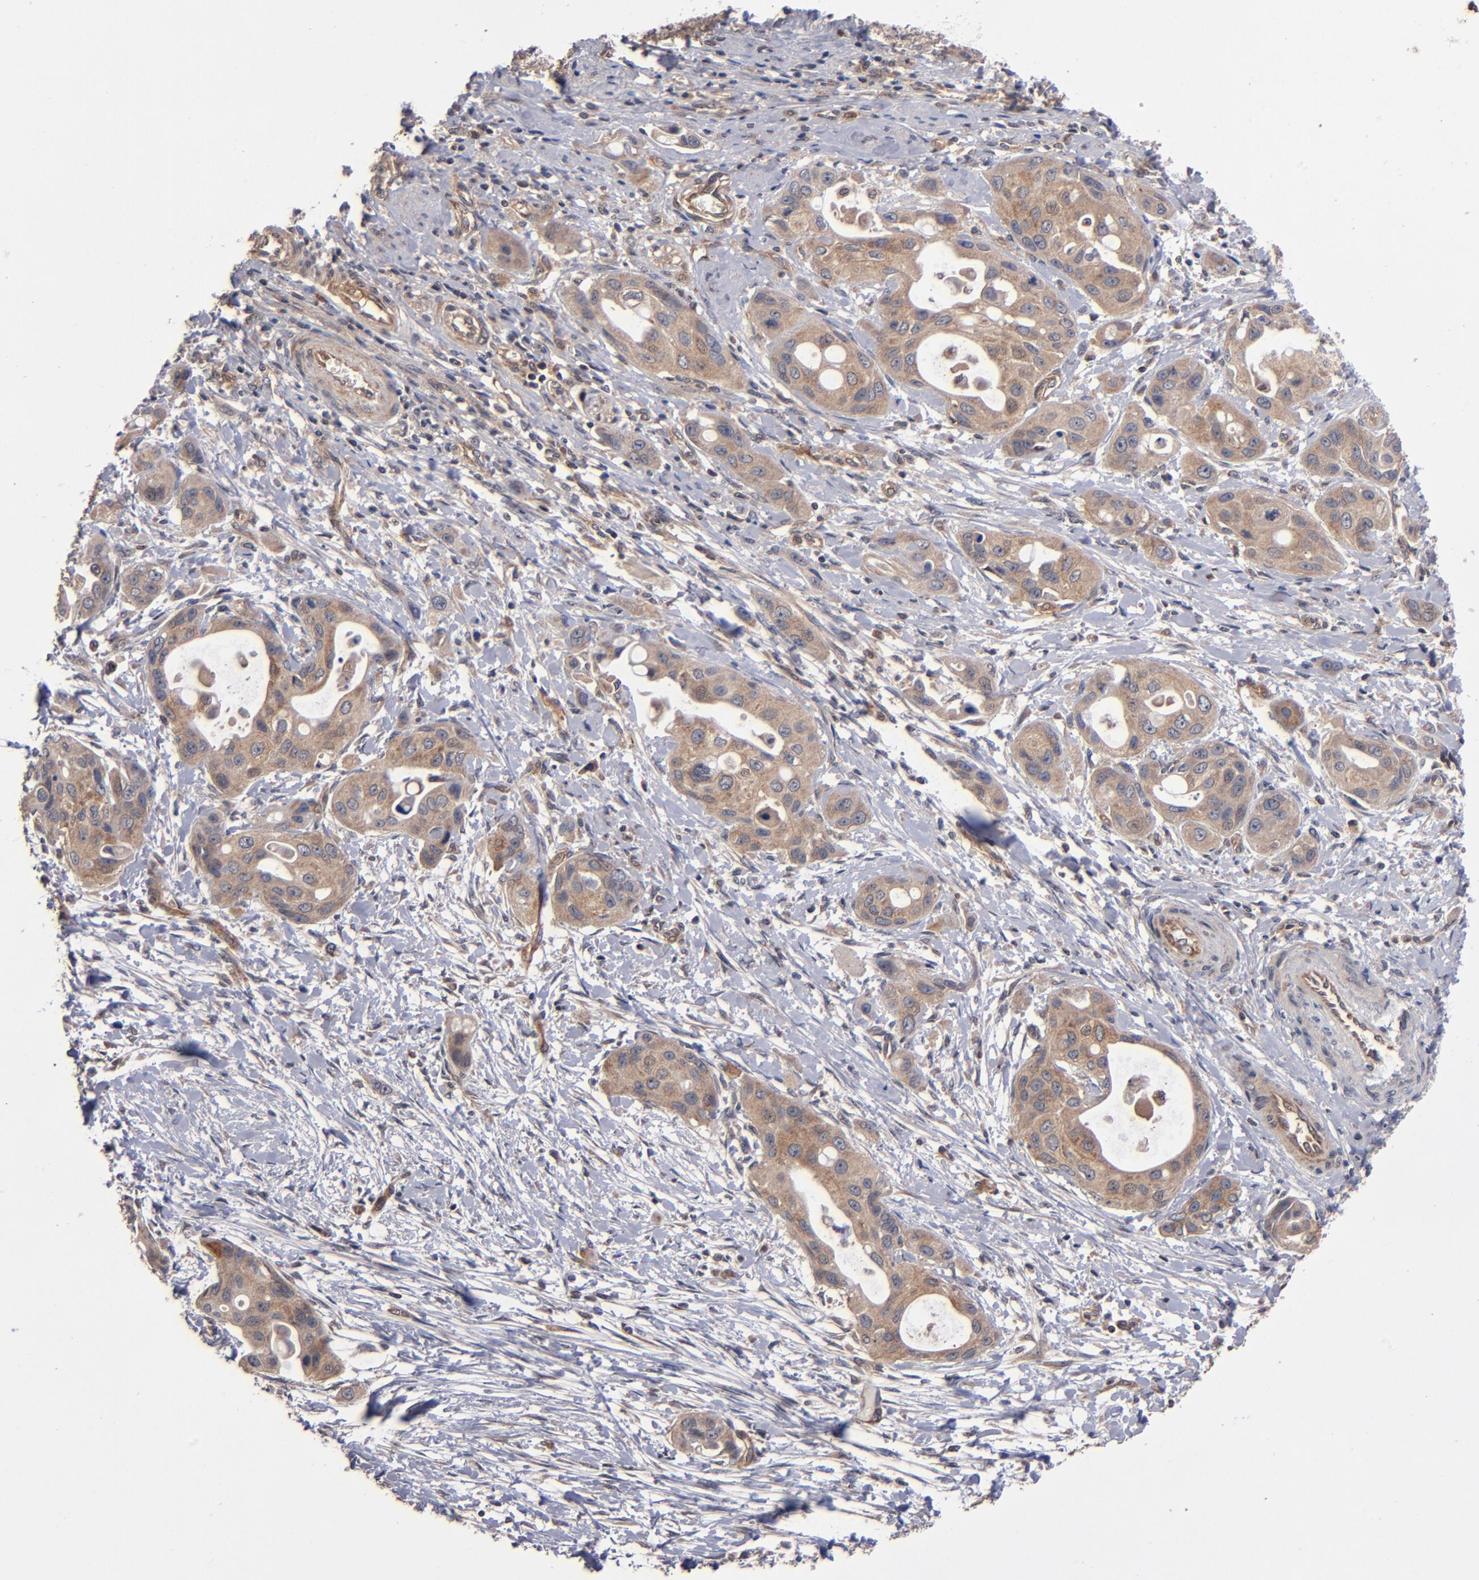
{"staining": {"intensity": "moderate", "quantity": ">75%", "location": "cytoplasmic/membranous"}, "tissue": "pancreatic cancer", "cell_type": "Tumor cells", "image_type": "cancer", "snomed": [{"axis": "morphology", "description": "Adenocarcinoma, NOS"}, {"axis": "topography", "description": "Pancreas"}], "caption": "IHC (DAB (3,3'-diaminobenzidine)) staining of pancreatic adenocarcinoma reveals moderate cytoplasmic/membranous protein expression in about >75% of tumor cells.", "gene": "BDKRB1", "patient": {"sex": "female", "age": 60}}